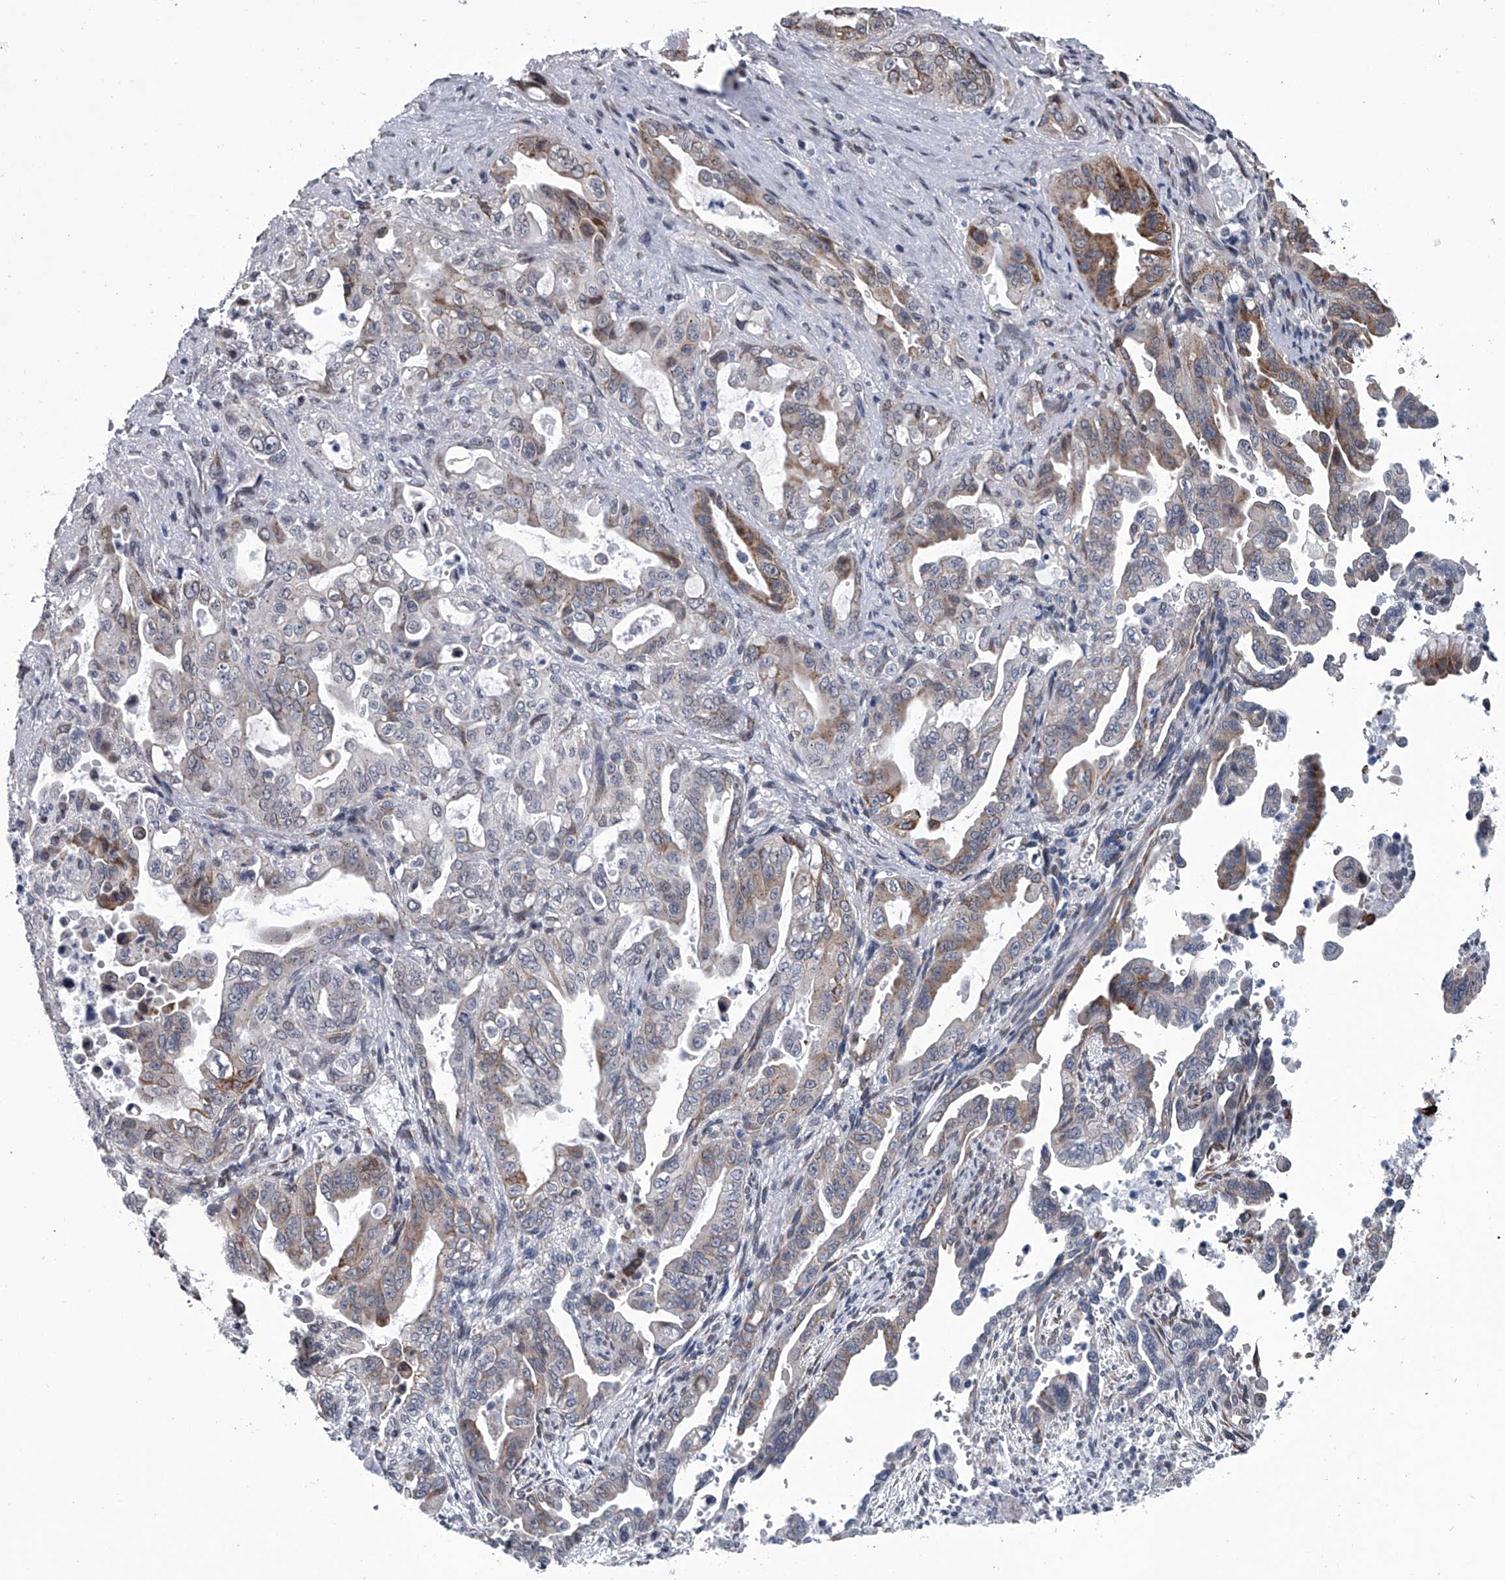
{"staining": {"intensity": "moderate", "quantity": "<25%", "location": "cytoplasmic/membranous"}, "tissue": "pancreatic cancer", "cell_type": "Tumor cells", "image_type": "cancer", "snomed": [{"axis": "morphology", "description": "Adenocarcinoma, NOS"}, {"axis": "topography", "description": "Pancreas"}], "caption": "Protein expression analysis of human pancreatic cancer (adenocarcinoma) reveals moderate cytoplasmic/membranous positivity in approximately <25% of tumor cells.", "gene": "PPP2R5D", "patient": {"sex": "male", "age": 70}}